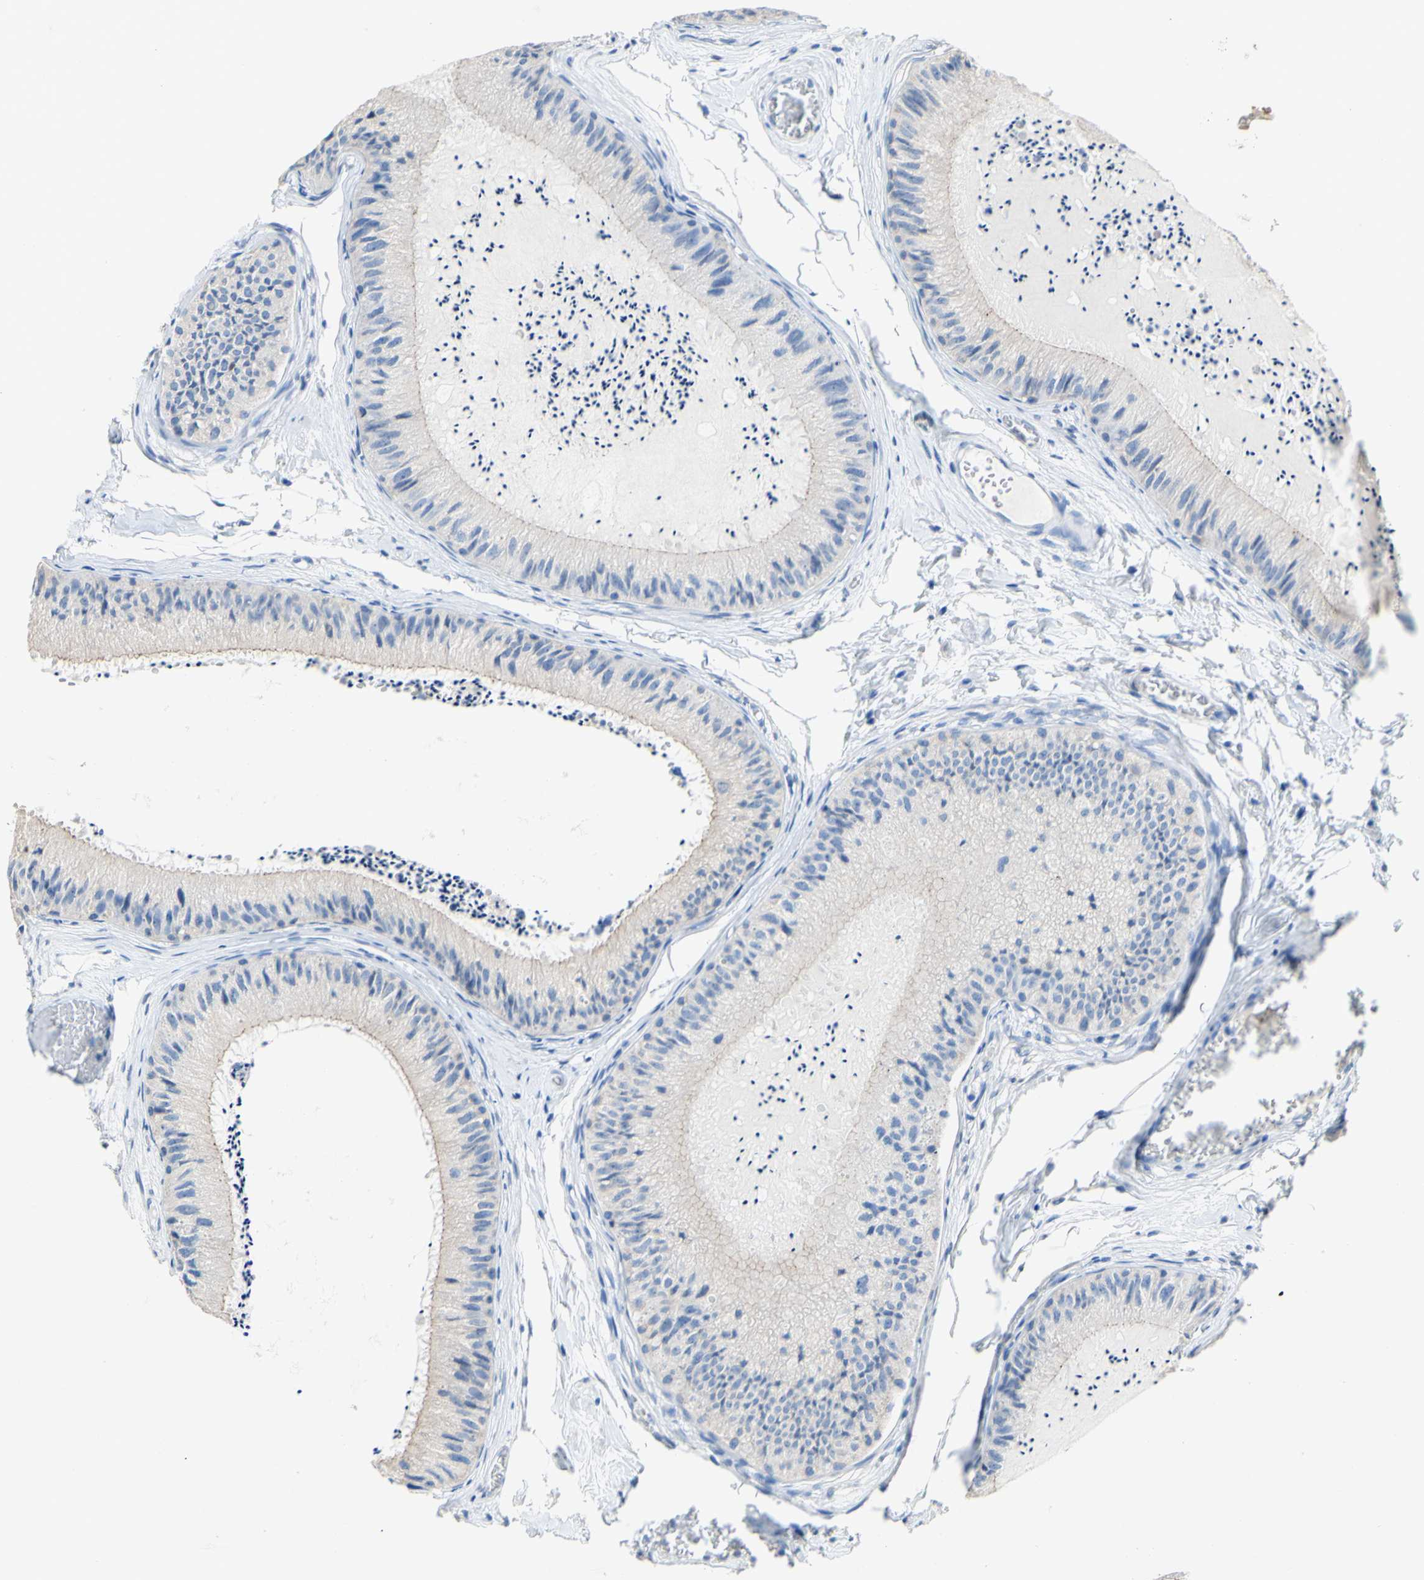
{"staining": {"intensity": "weak", "quantity": ">75%", "location": "cytoplasmic/membranous"}, "tissue": "epididymis", "cell_type": "Glandular cells", "image_type": "normal", "snomed": [{"axis": "morphology", "description": "Normal tissue, NOS"}, {"axis": "topography", "description": "Epididymis"}], "caption": "Immunohistochemical staining of normal human epididymis exhibits >75% levels of weak cytoplasmic/membranous protein staining in approximately >75% of glandular cells.", "gene": "DSC2", "patient": {"sex": "male", "age": 31}}